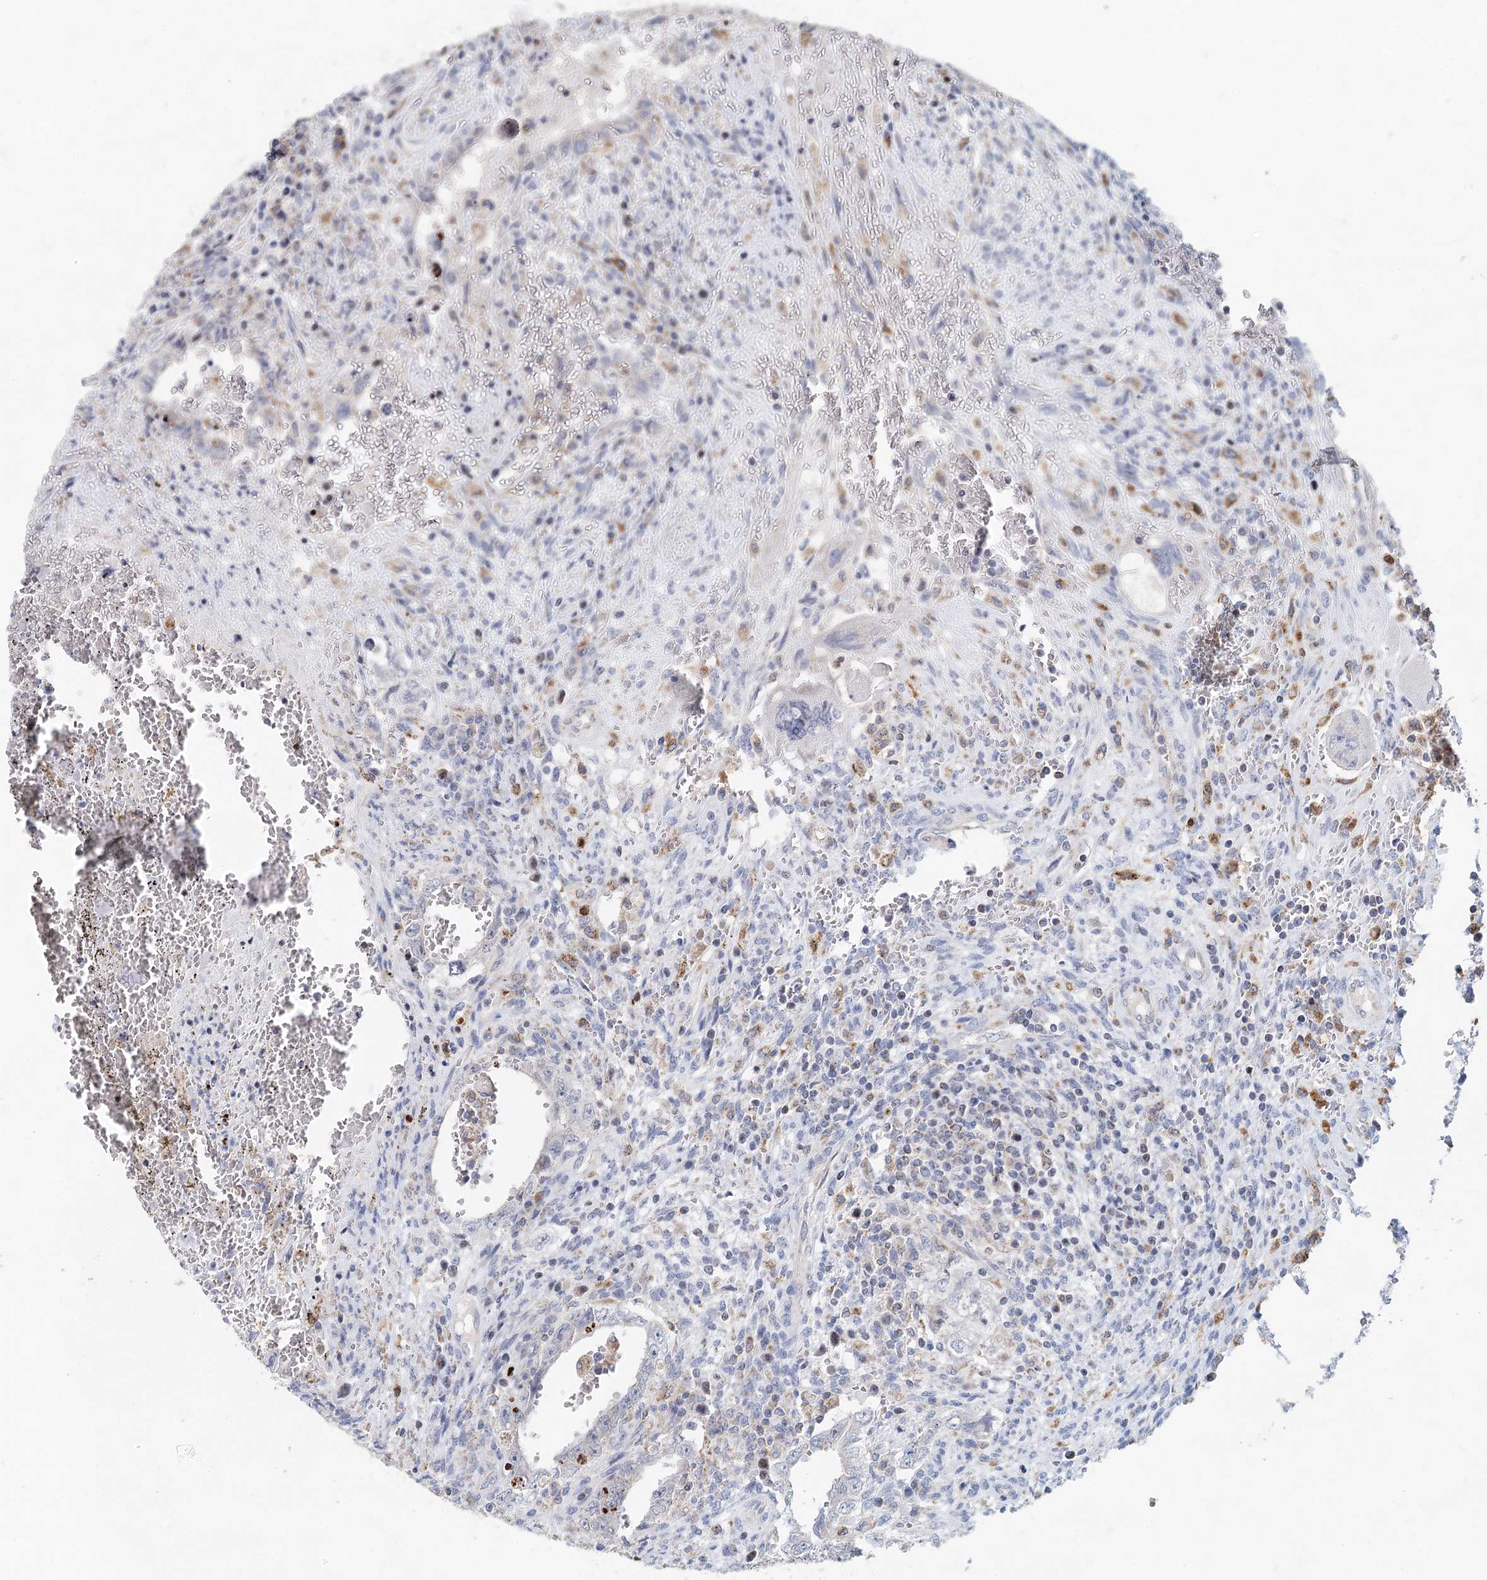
{"staining": {"intensity": "negative", "quantity": "none", "location": "none"}, "tissue": "testis cancer", "cell_type": "Tumor cells", "image_type": "cancer", "snomed": [{"axis": "morphology", "description": "Carcinoma, Embryonal, NOS"}, {"axis": "topography", "description": "Testis"}], "caption": "Embryonal carcinoma (testis) stained for a protein using immunohistochemistry (IHC) reveals no positivity tumor cells.", "gene": "XPO6", "patient": {"sex": "male", "age": 26}}